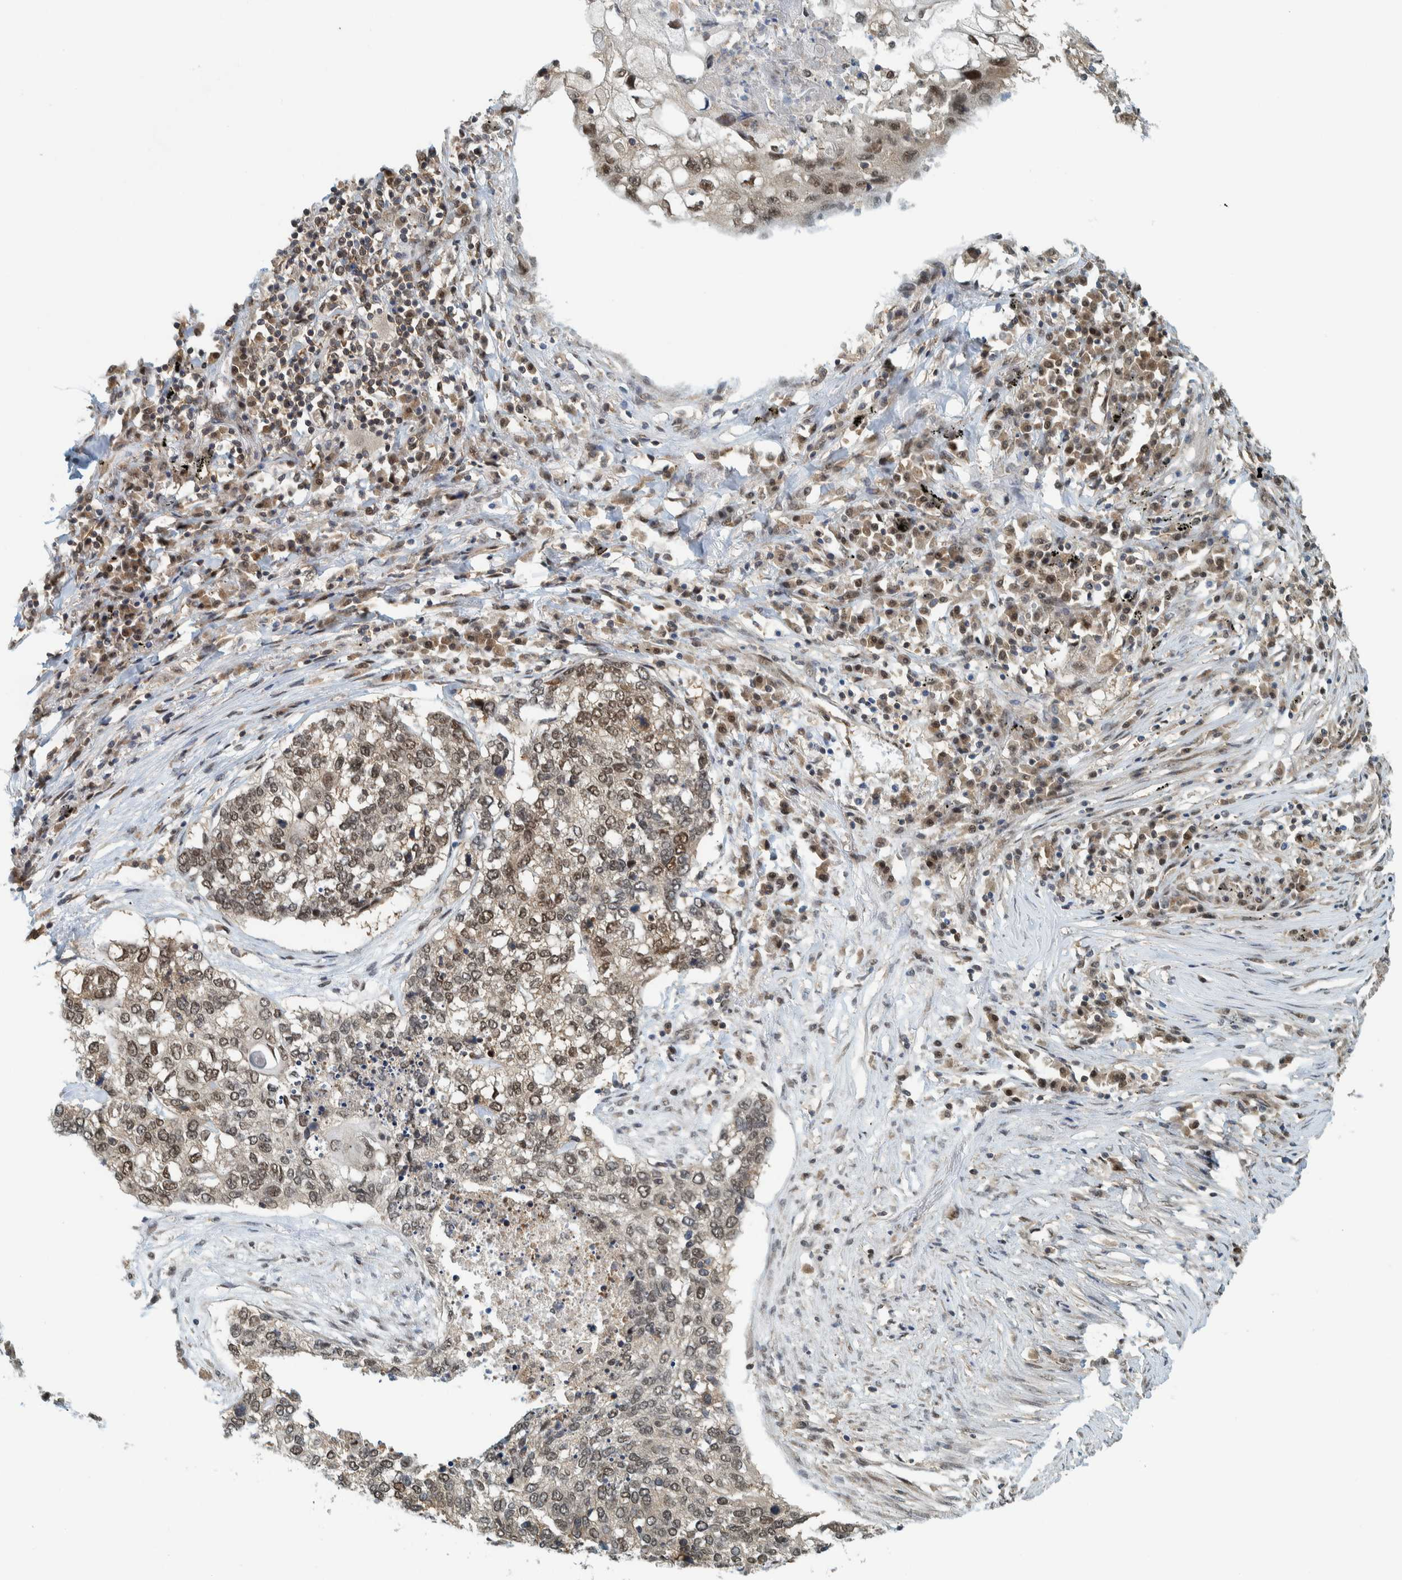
{"staining": {"intensity": "moderate", "quantity": "25%-75%", "location": "nuclear"}, "tissue": "lung cancer", "cell_type": "Tumor cells", "image_type": "cancer", "snomed": [{"axis": "morphology", "description": "Squamous cell carcinoma, NOS"}, {"axis": "topography", "description": "Lung"}], "caption": "IHC (DAB (3,3'-diaminobenzidine)) staining of lung cancer demonstrates moderate nuclear protein expression in approximately 25%-75% of tumor cells.", "gene": "COPS3", "patient": {"sex": "female", "age": 63}}